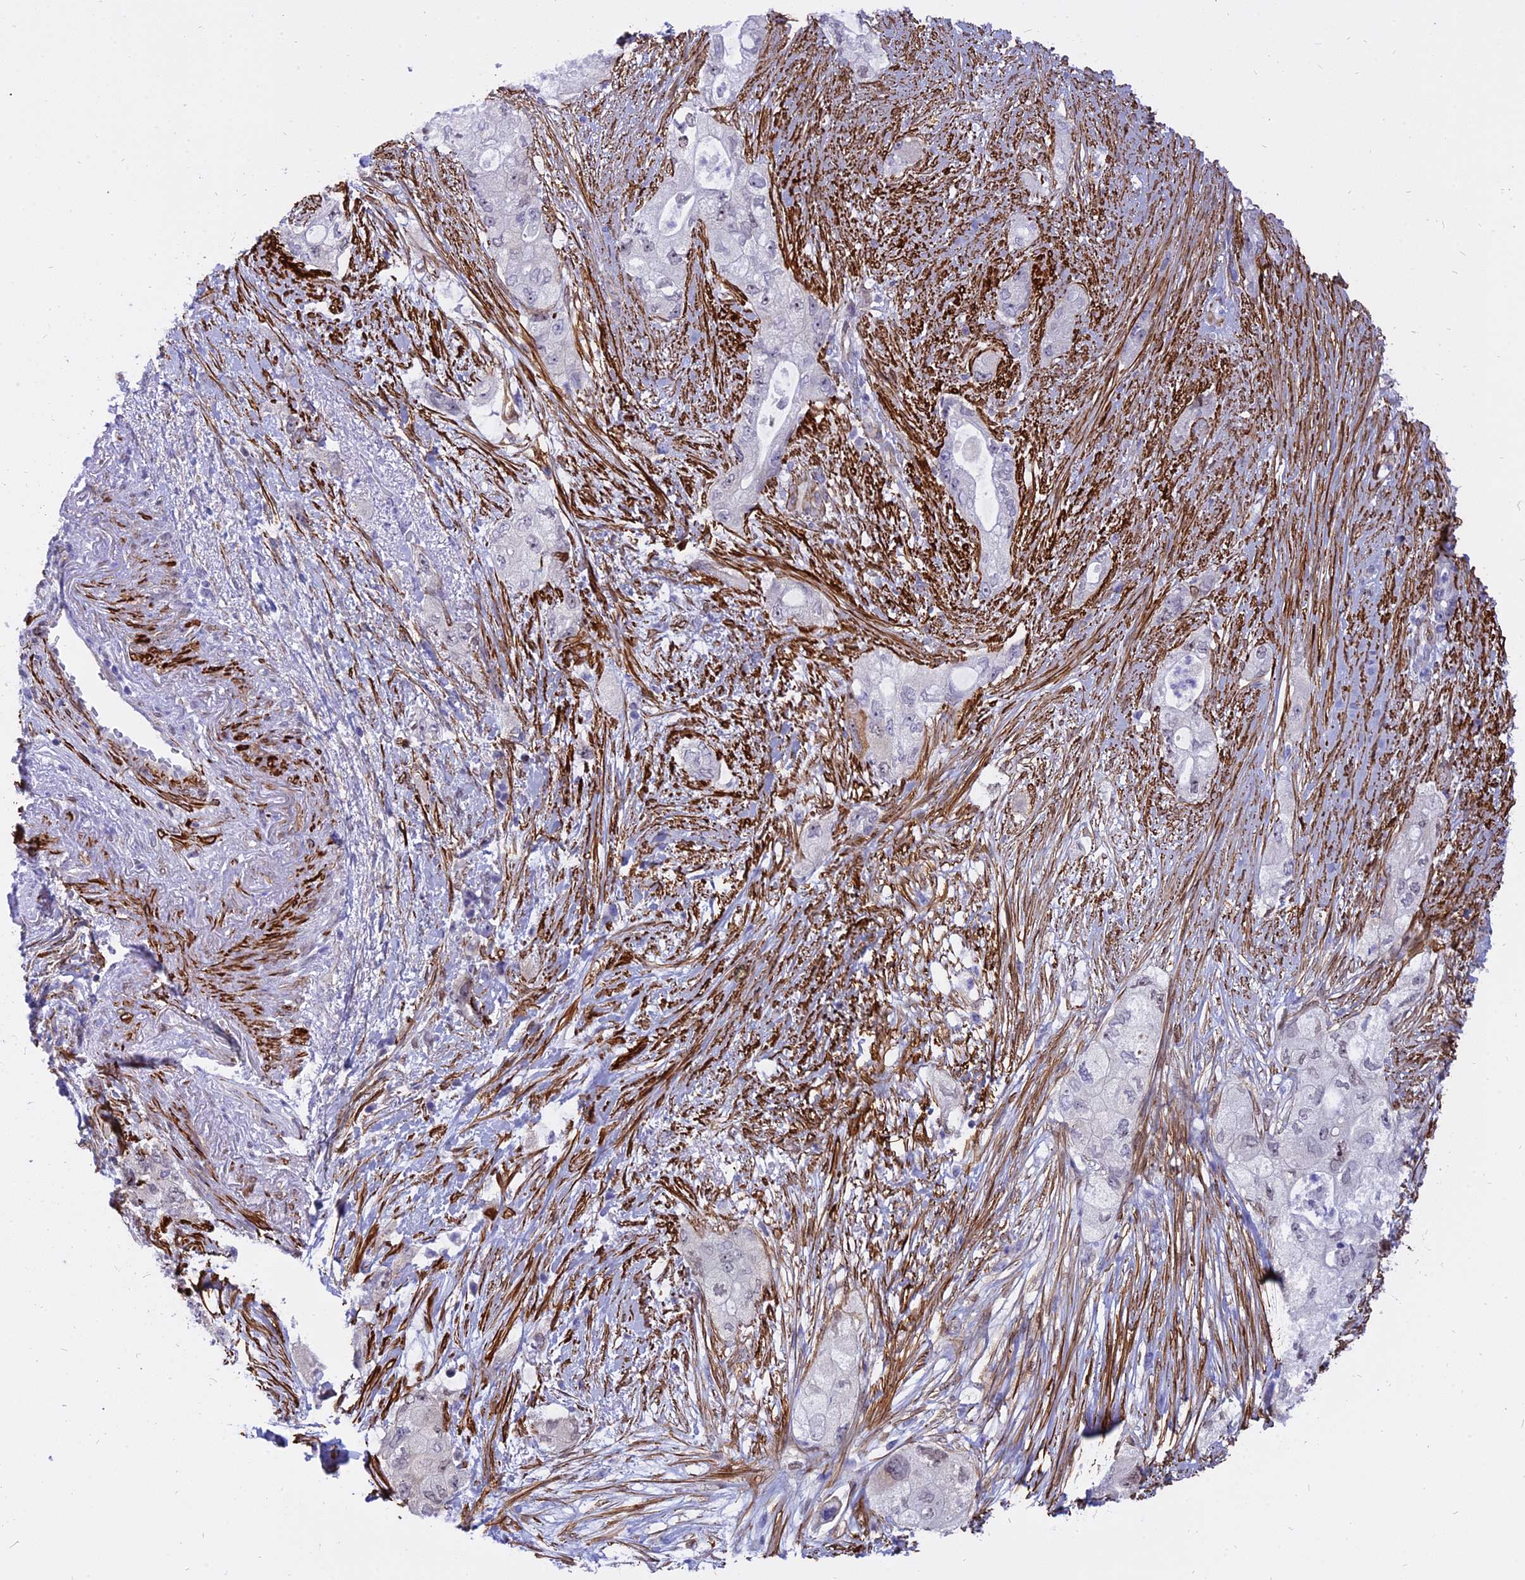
{"staining": {"intensity": "moderate", "quantity": "25%-75%", "location": "nuclear"}, "tissue": "pancreatic cancer", "cell_type": "Tumor cells", "image_type": "cancer", "snomed": [{"axis": "morphology", "description": "Adenocarcinoma, NOS"}, {"axis": "topography", "description": "Pancreas"}], "caption": "This image shows immunohistochemistry (IHC) staining of pancreatic cancer, with medium moderate nuclear expression in about 25%-75% of tumor cells.", "gene": "CENPV", "patient": {"sex": "female", "age": 73}}